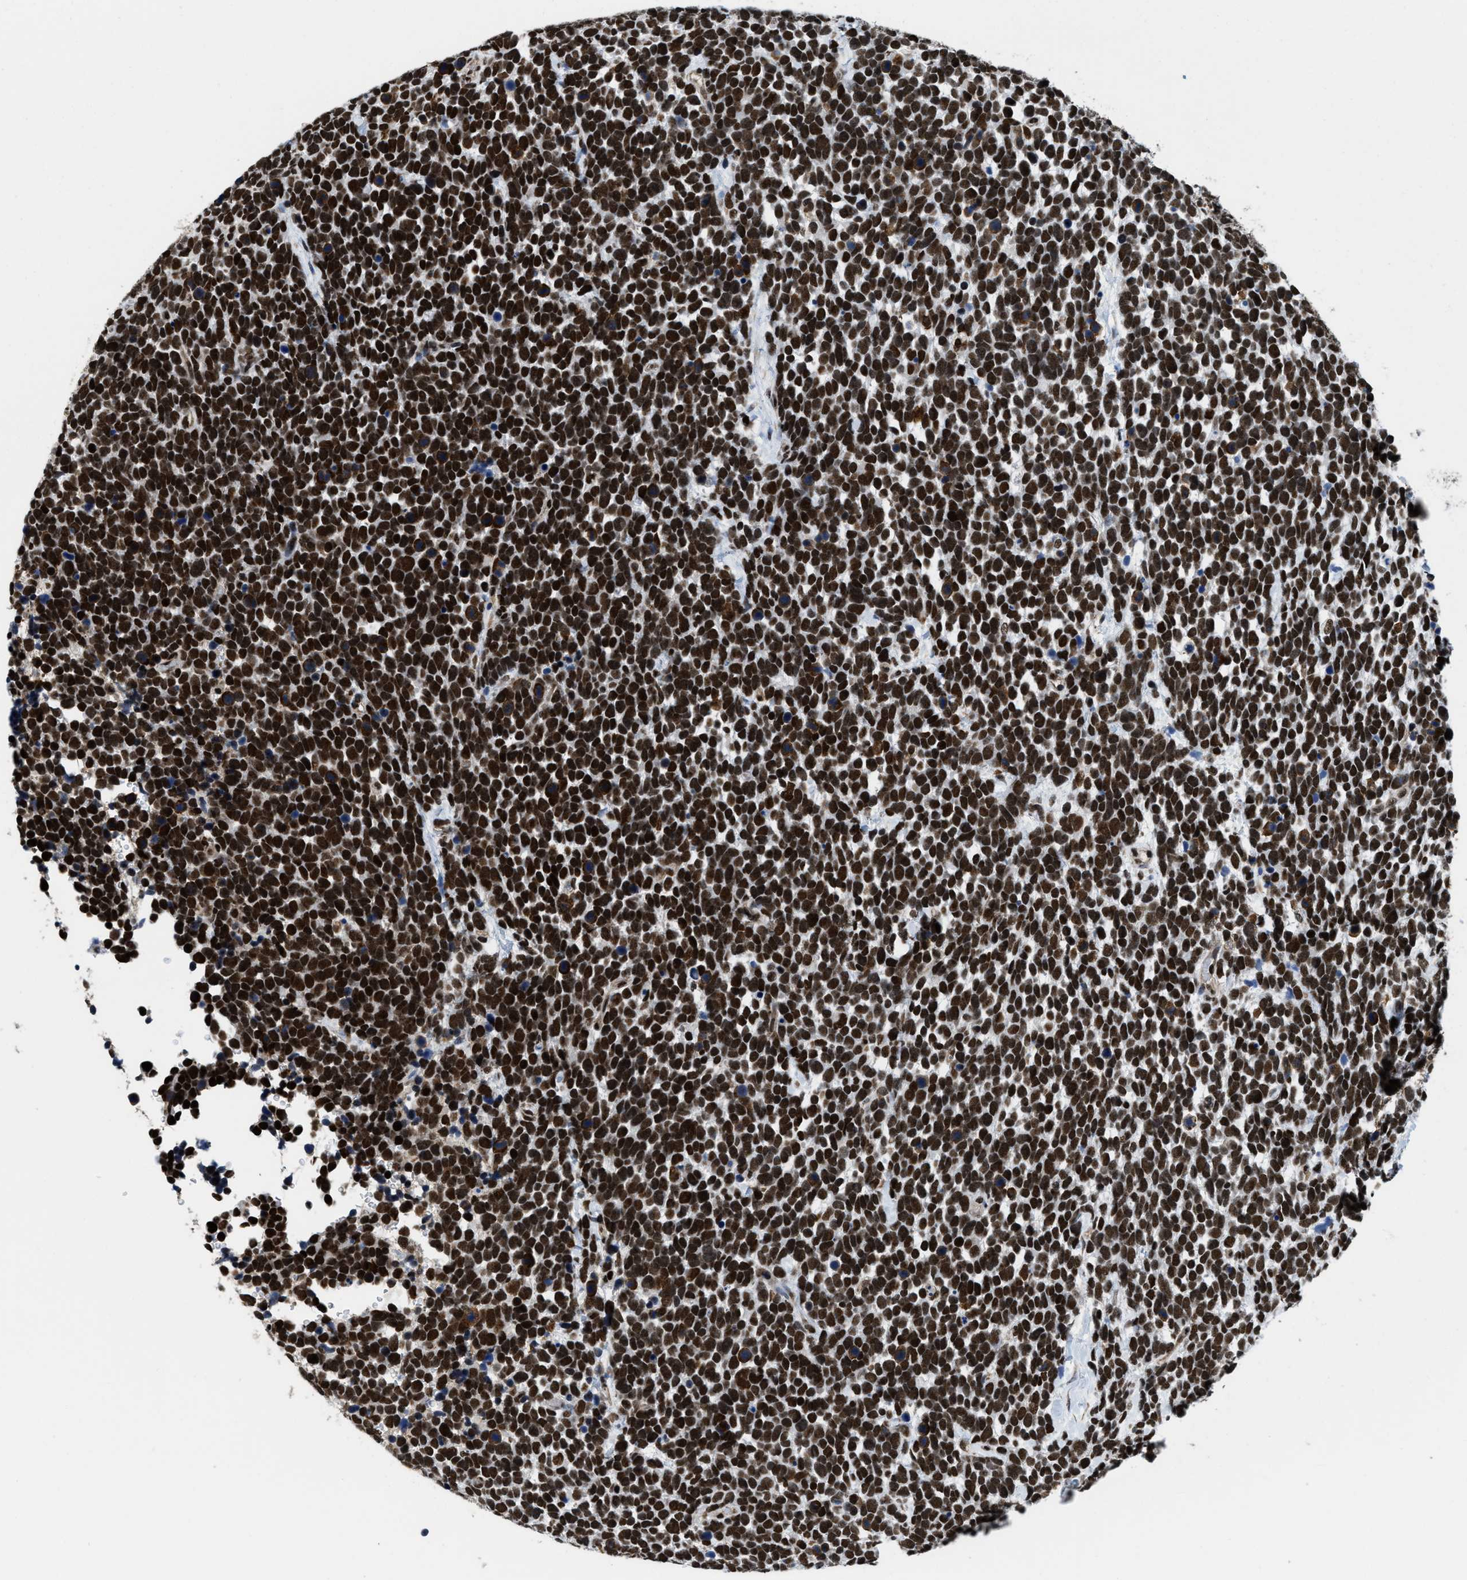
{"staining": {"intensity": "strong", "quantity": ">75%", "location": "nuclear"}, "tissue": "urothelial cancer", "cell_type": "Tumor cells", "image_type": "cancer", "snomed": [{"axis": "morphology", "description": "Urothelial carcinoma, High grade"}, {"axis": "topography", "description": "Urinary bladder"}], "caption": "Tumor cells reveal high levels of strong nuclear staining in about >75% of cells in human urothelial cancer.", "gene": "SAFB", "patient": {"sex": "female", "age": 82}}